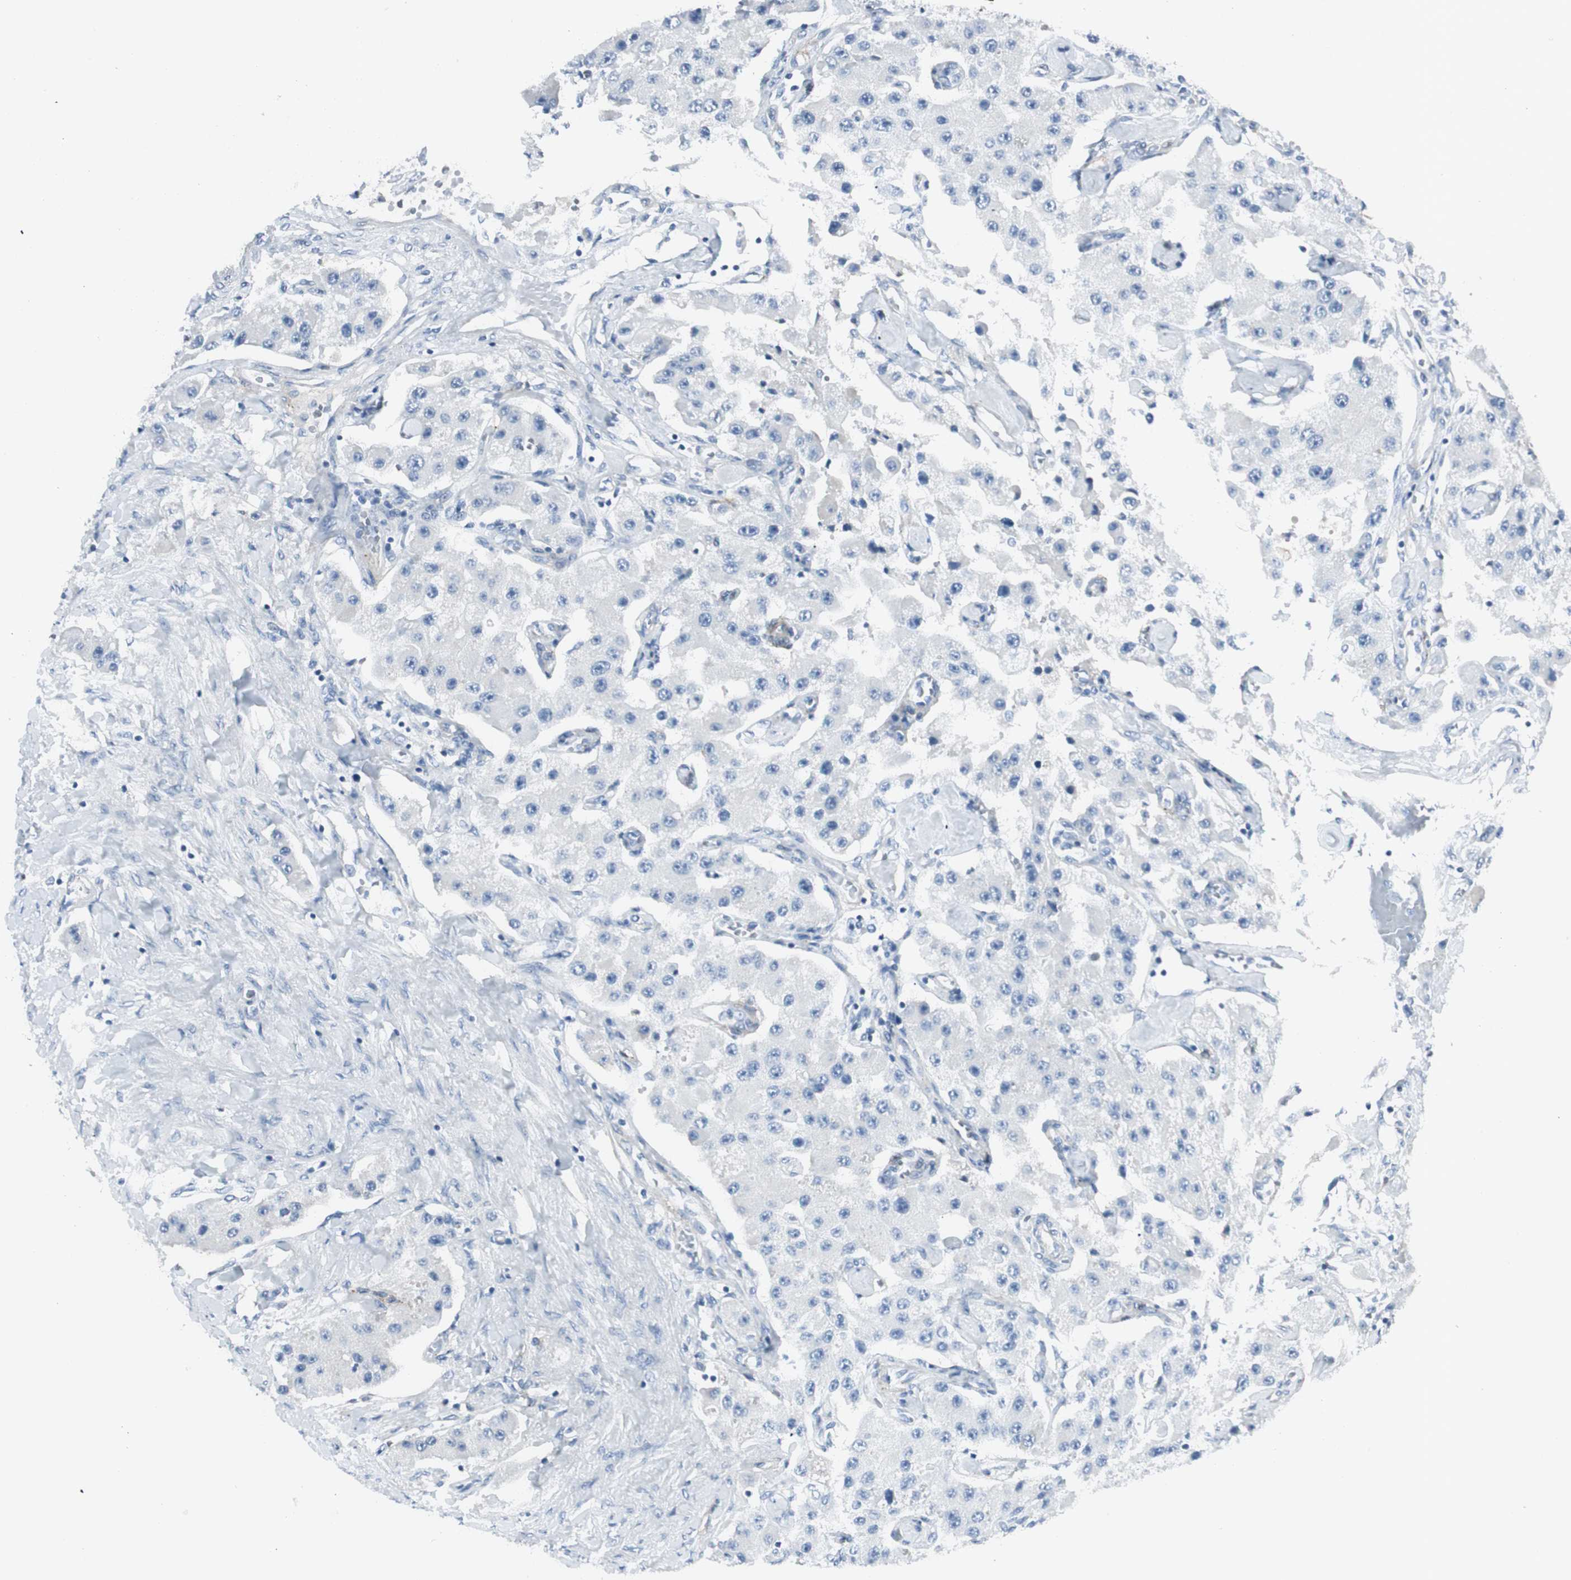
{"staining": {"intensity": "negative", "quantity": "none", "location": "none"}, "tissue": "carcinoid", "cell_type": "Tumor cells", "image_type": "cancer", "snomed": [{"axis": "morphology", "description": "Carcinoid, malignant, NOS"}, {"axis": "topography", "description": "Pancreas"}], "caption": "Immunohistochemistry image of human malignant carcinoid stained for a protein (brown), which shows no expression in tumor cells.", "gene": "CACNA2D1", "patient": {"sex": "male", "age": 41}}